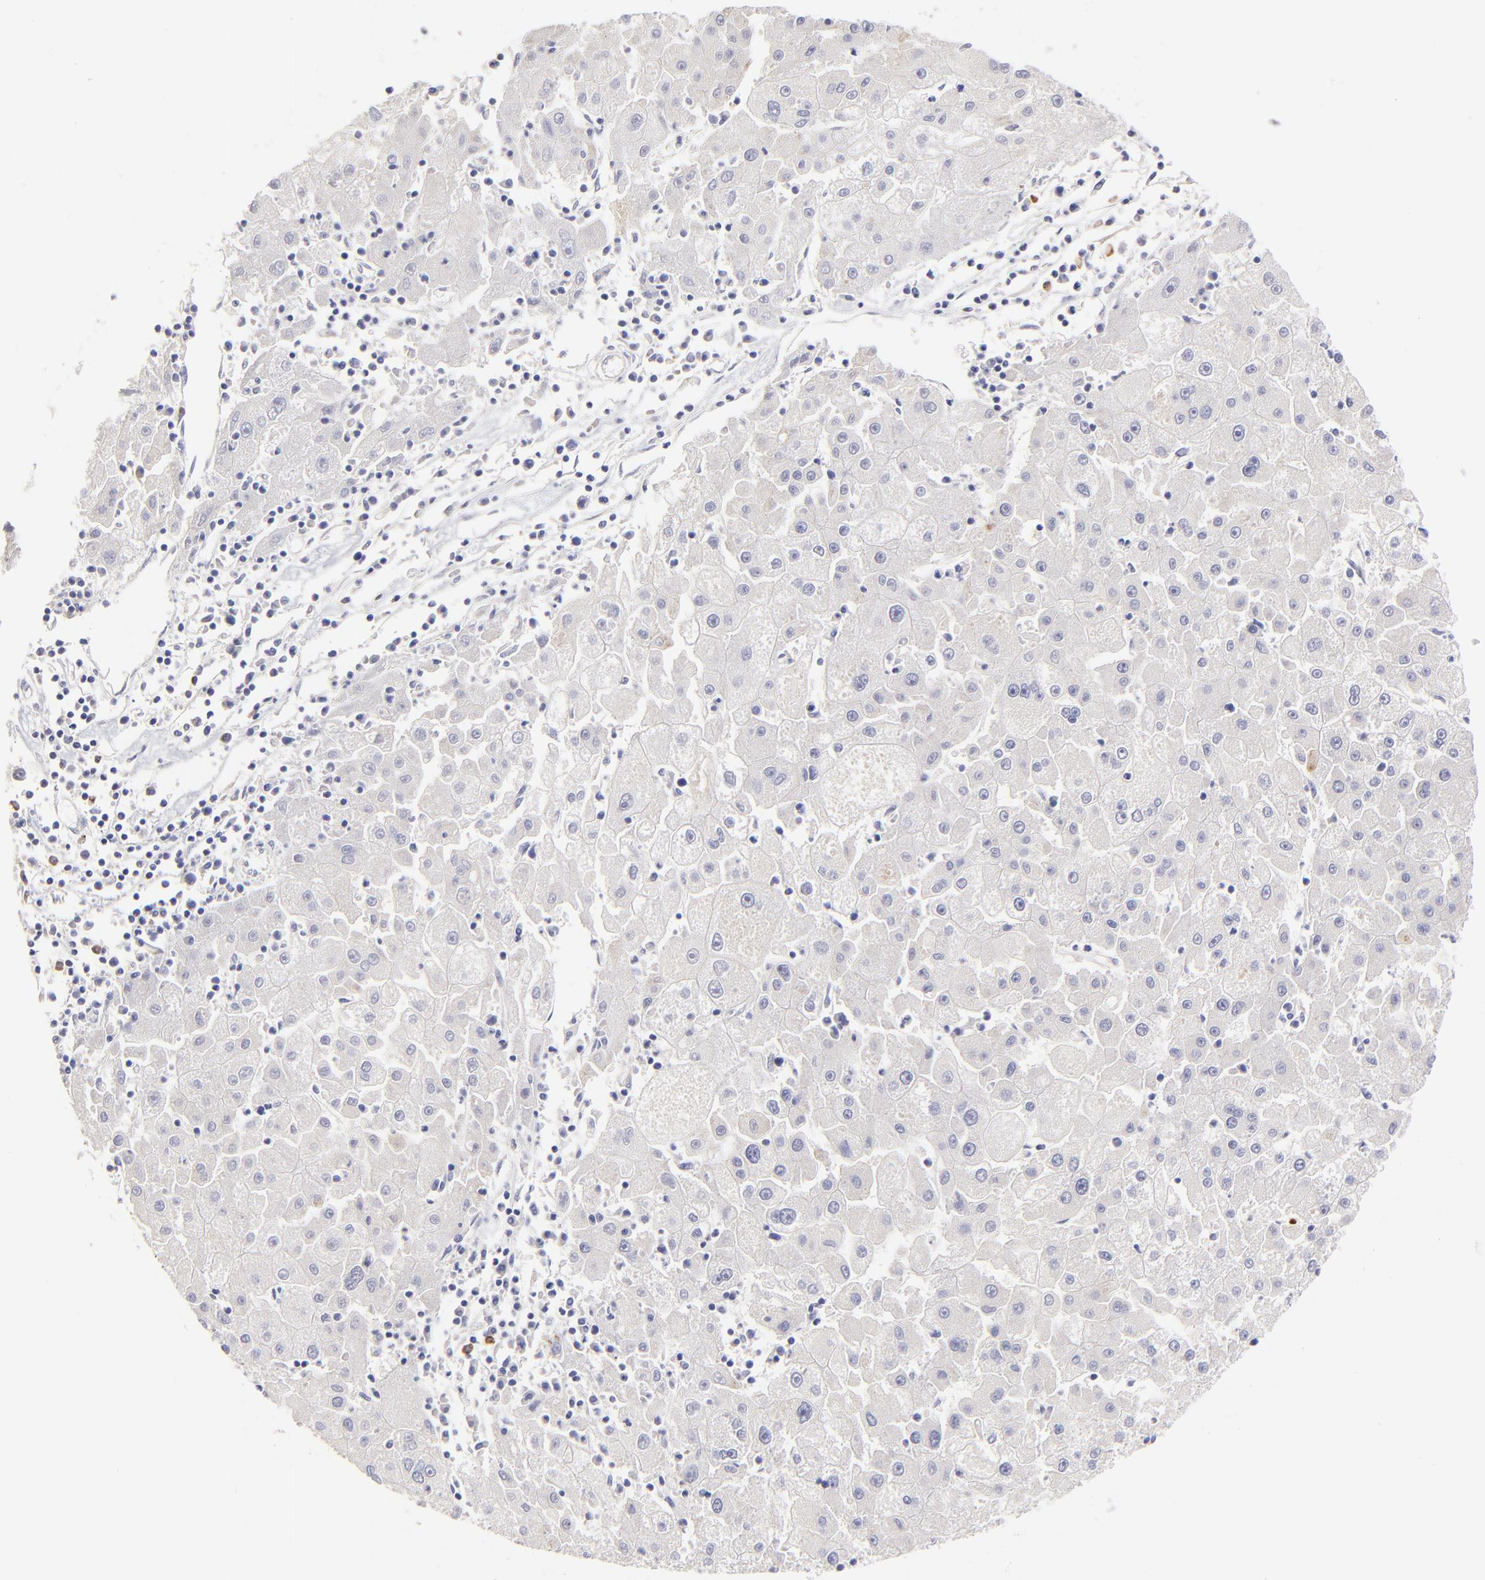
{"staining": {"intensity": "negative", "quantity": "none", "location": "none"}, "tissue": "liver cancer", "cell_type": "Tumor cells", "image_type": "cancer", "snomed": [{"axis": "morphology", "description": "Carcinoma, Hepatocellular, NOS"}, {"axis": "topography", "description": "Liver"}], "caption": "IHC image of human hepatocellular carcinoma (liver) stained for a protein (brown), which reveals no expression in tumor cells.", "gene": "BTG2", "patient": {"sex": "male", "age": 72}}